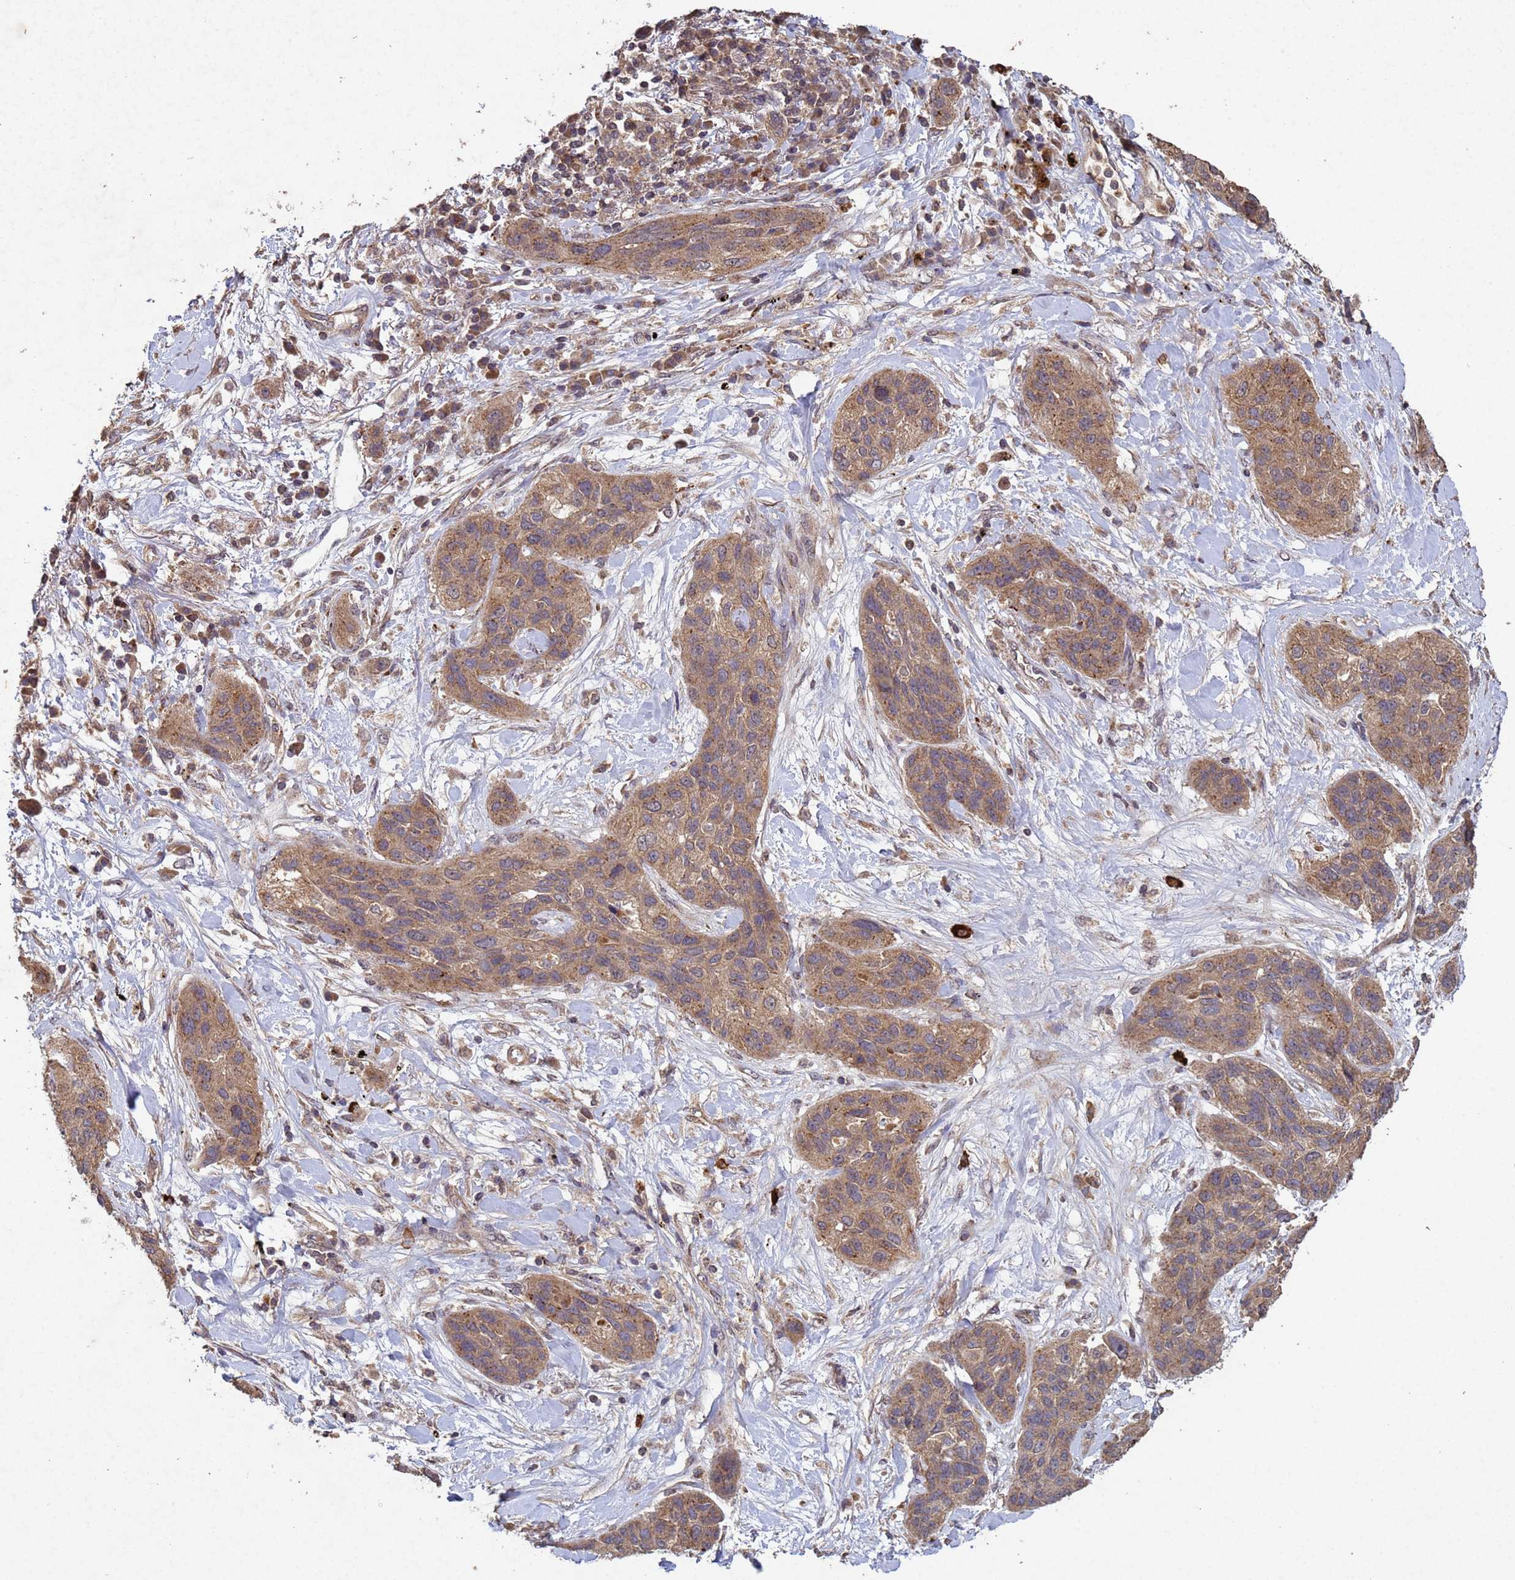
{"staining": {"intensity": "moderate", "quantity": ">75%", "location": "cytoplasmic/membranous"}, "tissue": "lung cancer", "cell_type": "Tumor cells", "image_type": "cancer", "snomed": [{"axis": "morphology", "description": "Squamous cell carcinoma, NOS"}, {"axis": "topography", "description": "Lung"}], "caption": "A photomicrograph of squamous cell carcinoma (lung) stained for a protein displays moderate cytoplasmic/membranous brown staining in tumor cells.", "gene": "FASTKD1", "patient": {"sex": "female", "age": 70}}